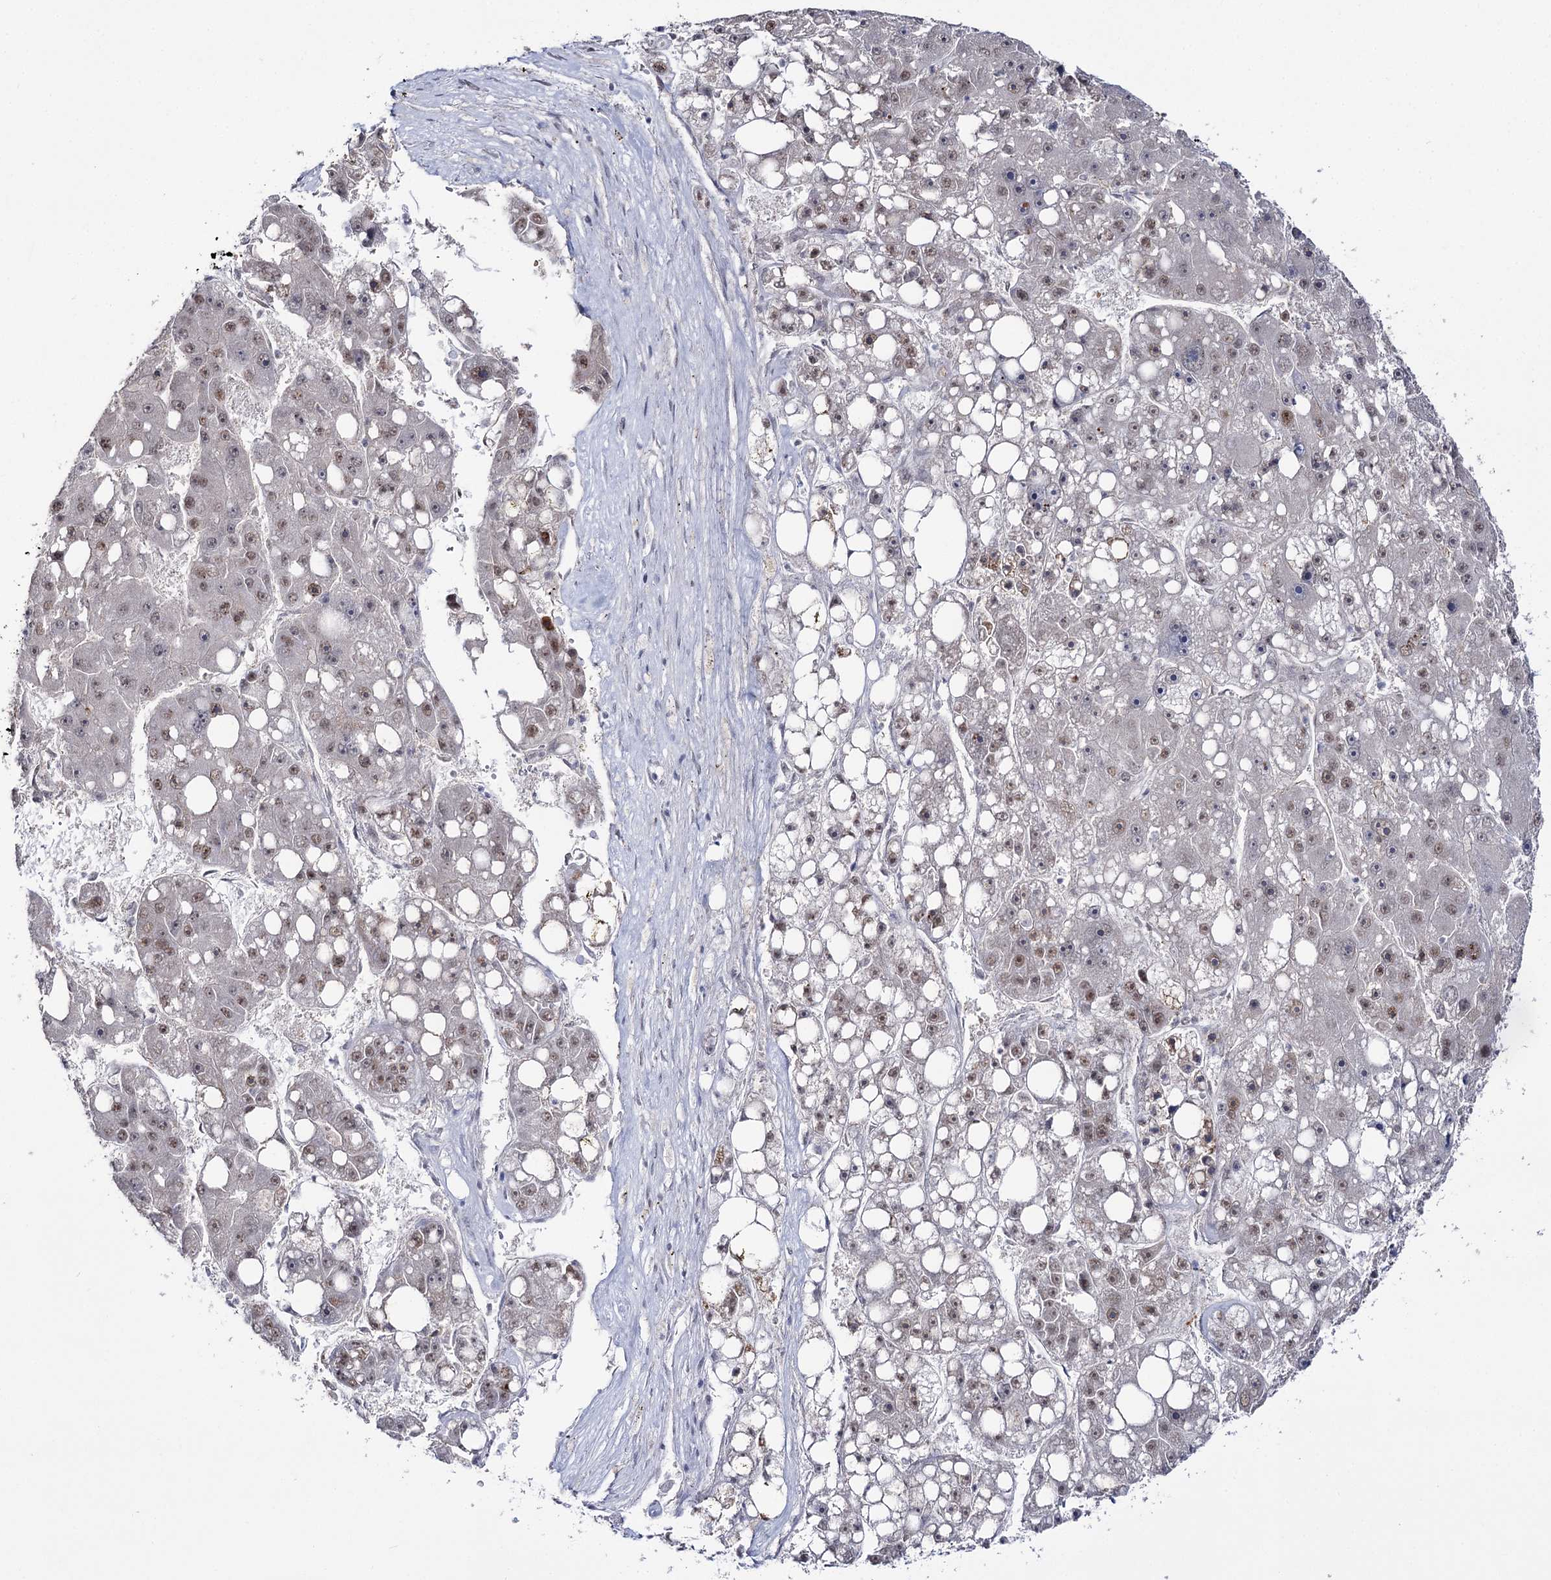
{"staining": {"intensity": "moderate", "quantity": "25%-75%", "location": "nuclear"}, "tissue": "liver cancer", "cell_type": "Tumor cells", "image_type": "cancer", "snomed": [{"axis": "morphology", "description": "Carcinoma, Hepatocellular, NOS"}, {"axis": "topography", "description": "Liver"}], "caption": "Liver cancer (hepatocellular carcinoma) stained for a protein shows moderate nuclear positivity in tumor cells.", "gene": "VGLL4", "patient": {"sex": "female", "age": 61}}